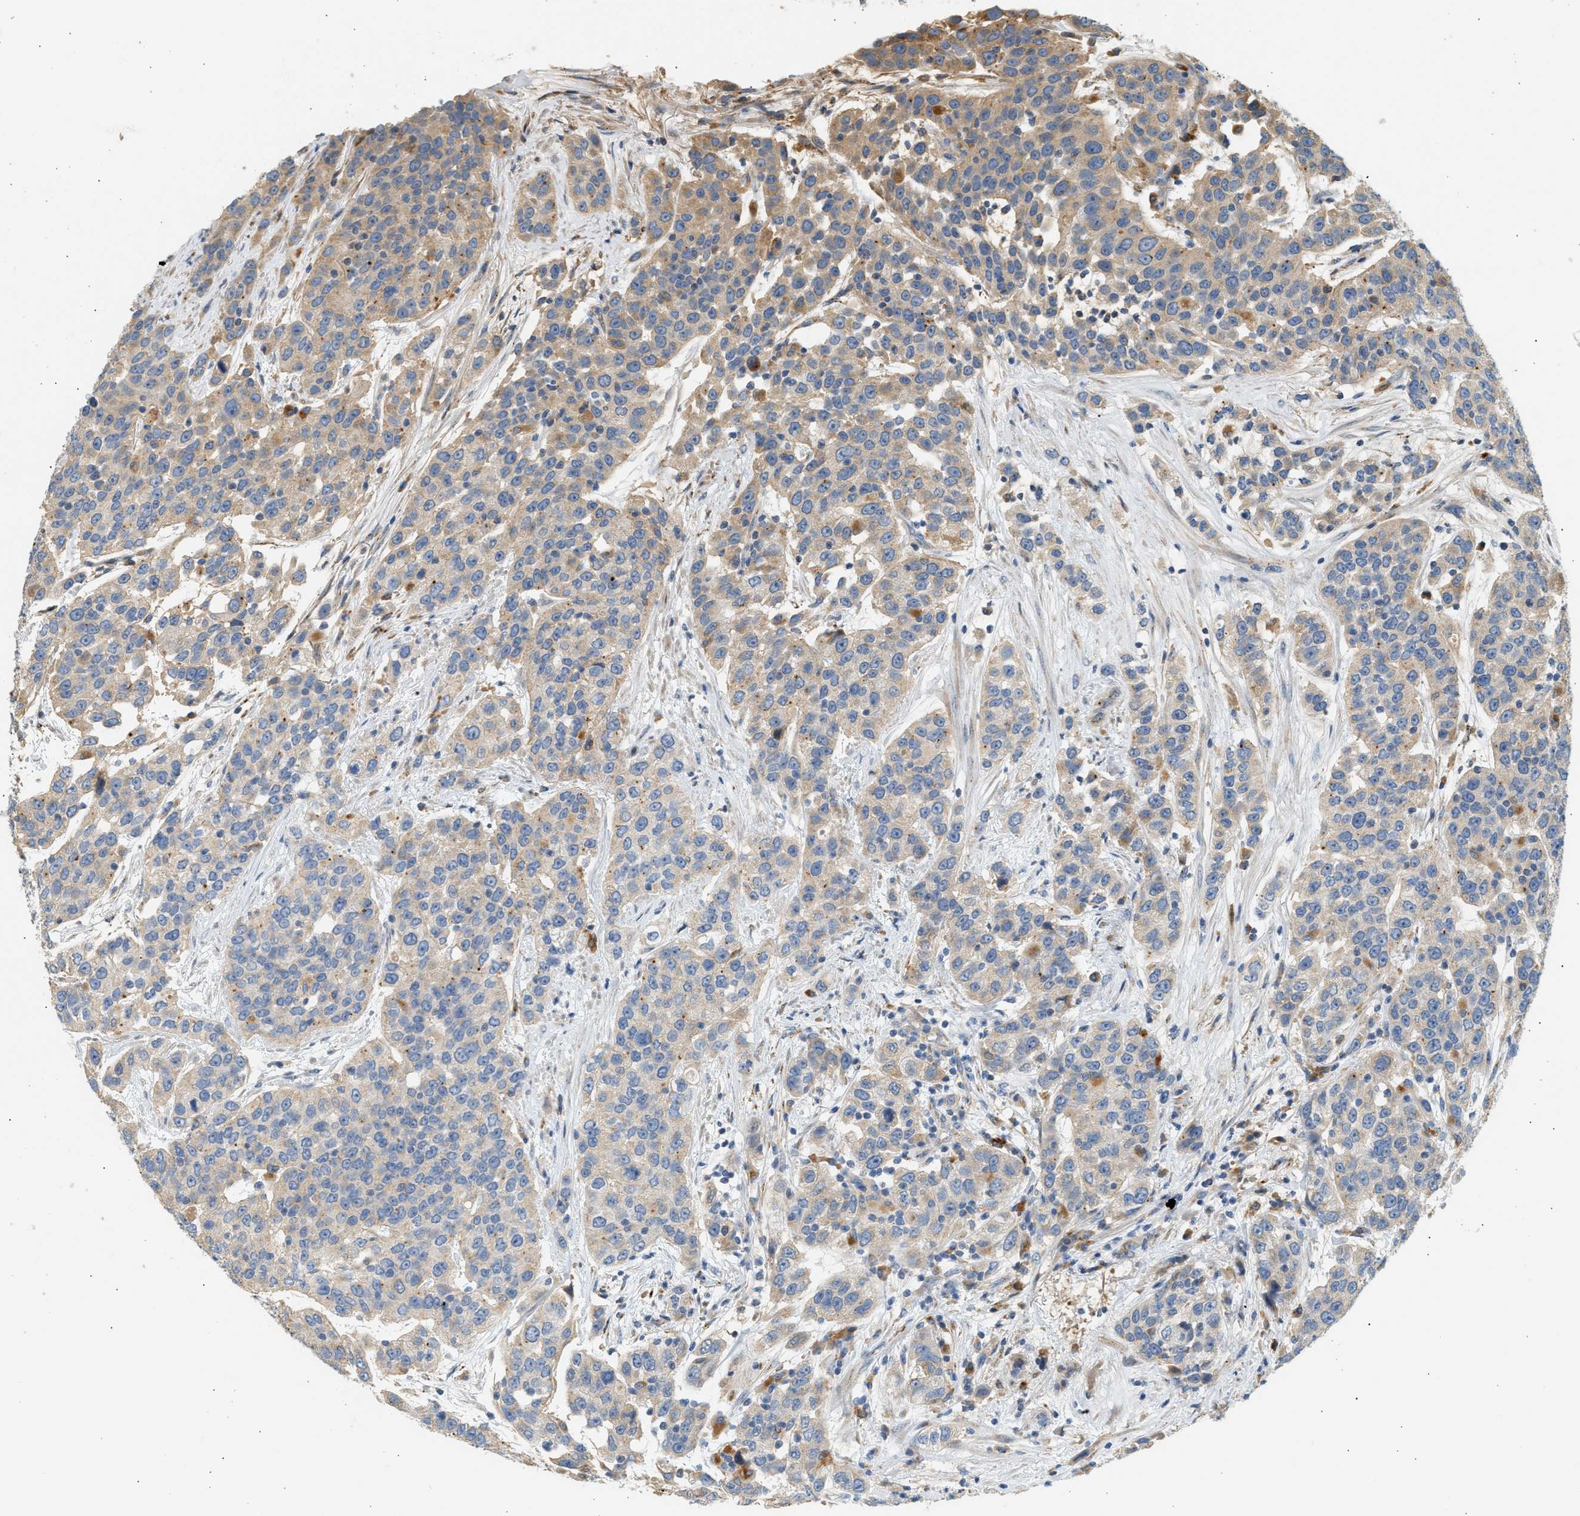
{"staining": {"intensity": "moderate", "quantity": "25%-75%", "location": "cytoplasmic/membranous"}, "tissue": "urothelial cancer", "cell_type": "Tumor cells", "image_type": "cancer", "snomed": [{"axis": "morphology", "description": "Urothelial carcinoma, High grade"}, {"axis": "topography", "description": "Urinary bladder"}], "caption": "Immunohistochemistry histopathology image of neoplastic tissue: human high-grade urothelial carcinoma stained using immunohistochemistry (IHC) shows medium levels of moderate protein expression localized specifically in the cytoplasmic/membranous of tumor cells, appearing as a cytoplasmic/membranous brown color.", "gene": "ENTHD1", "patient": {"sex": "female", "age": 80}}